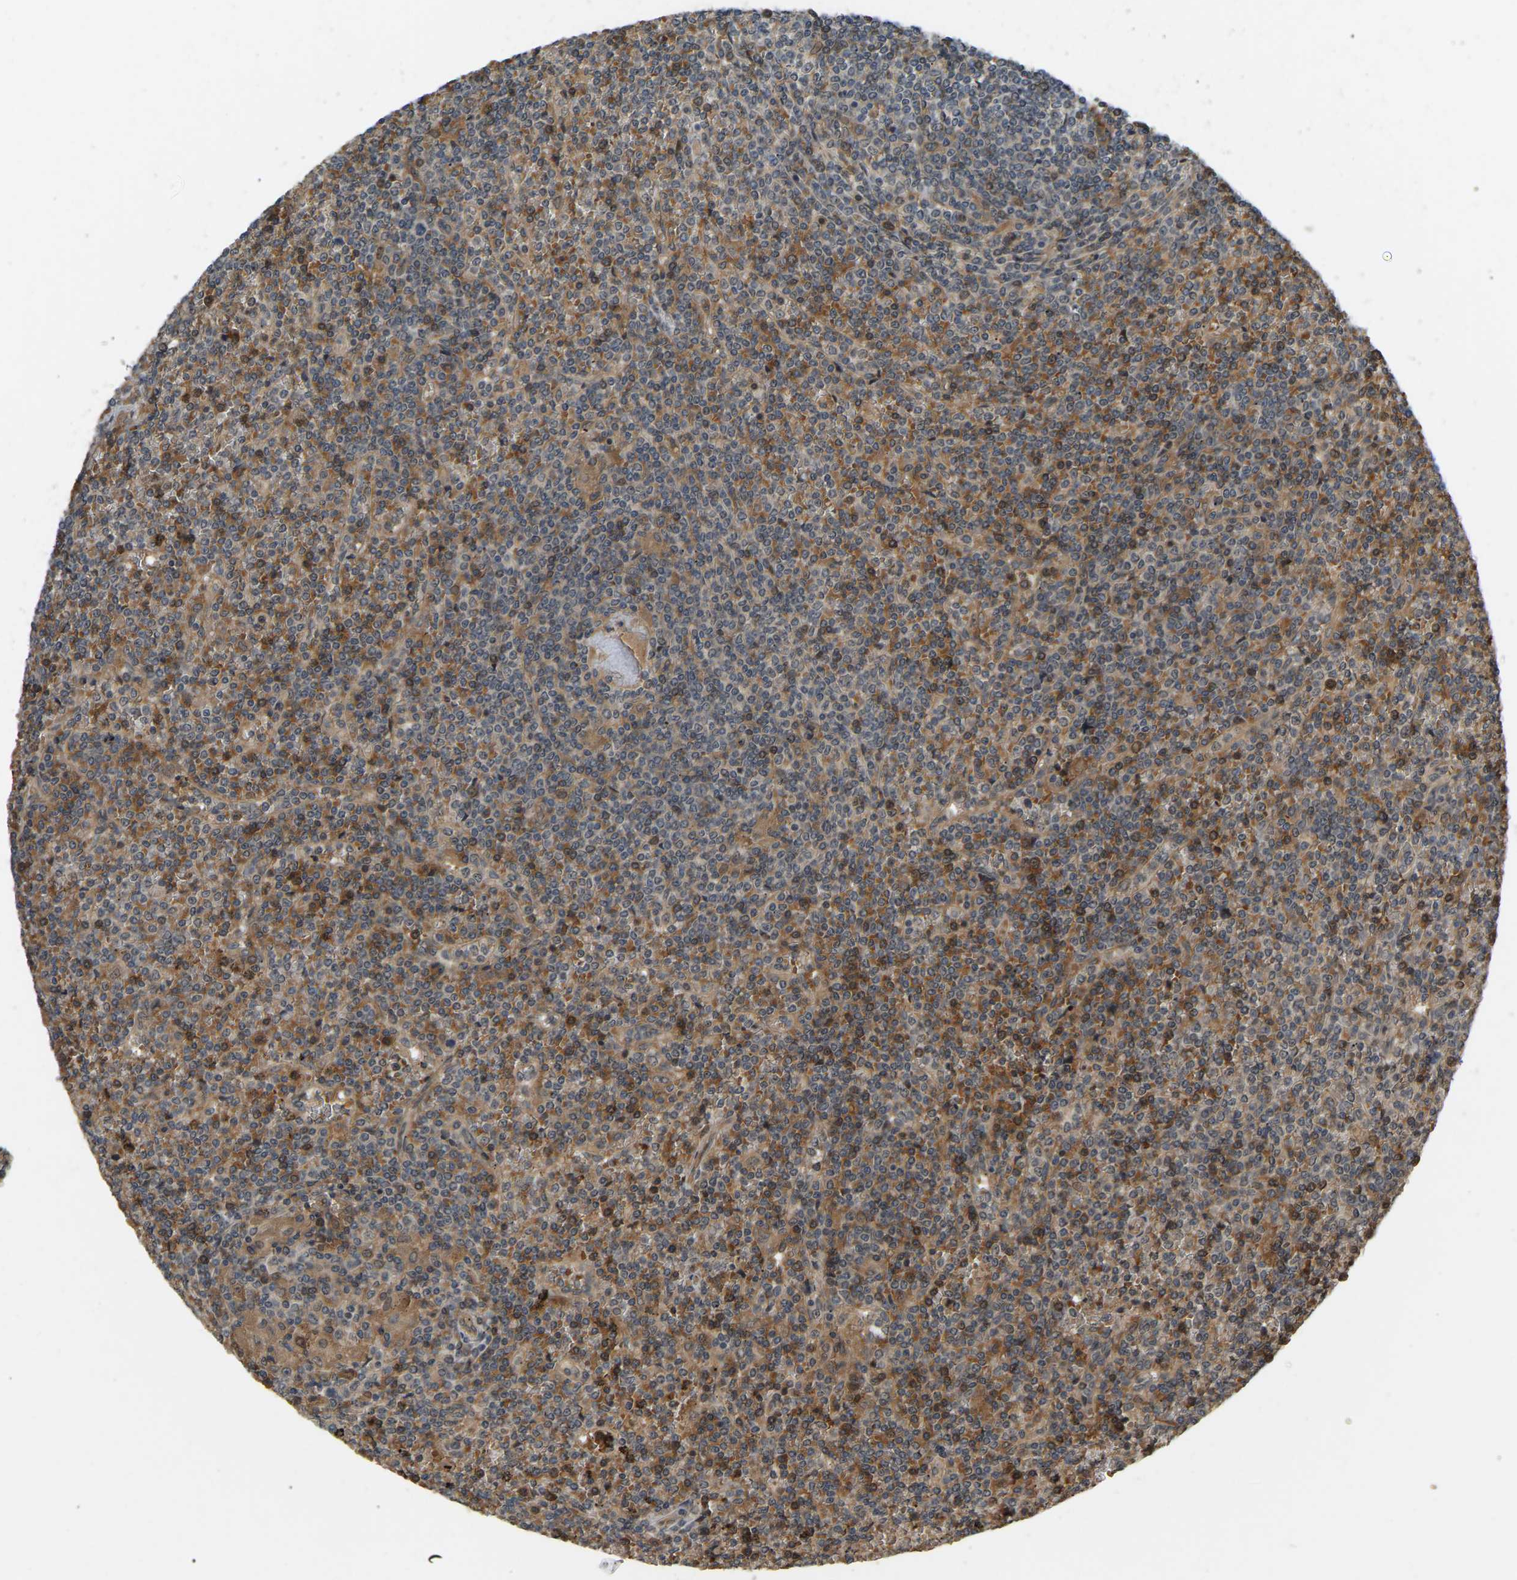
{"staining": {"intensity": "moderate", "quantity": ">75%", "location": "cytoplasmic/membranous"}, "tissue": "lymphoma", "cell_type": "Tumor cells", "image_type": "cancer", "snomed": [{"axis": "morphology", "description": "Malignant lymphoma, non-Hodgkin's type, Low grade"}, {"axis": "topography", "description": "Spleen"}], "caption": "Moderate cytoplasmic/membranous expression is identified in approximately >75% of tumor cells in low-grade malignant lymphoma, non-Hodgkin's type. Nuclei are stained in blue.", "gene": "LIMK2", "patient": {"sex": "female", "age": 19}}